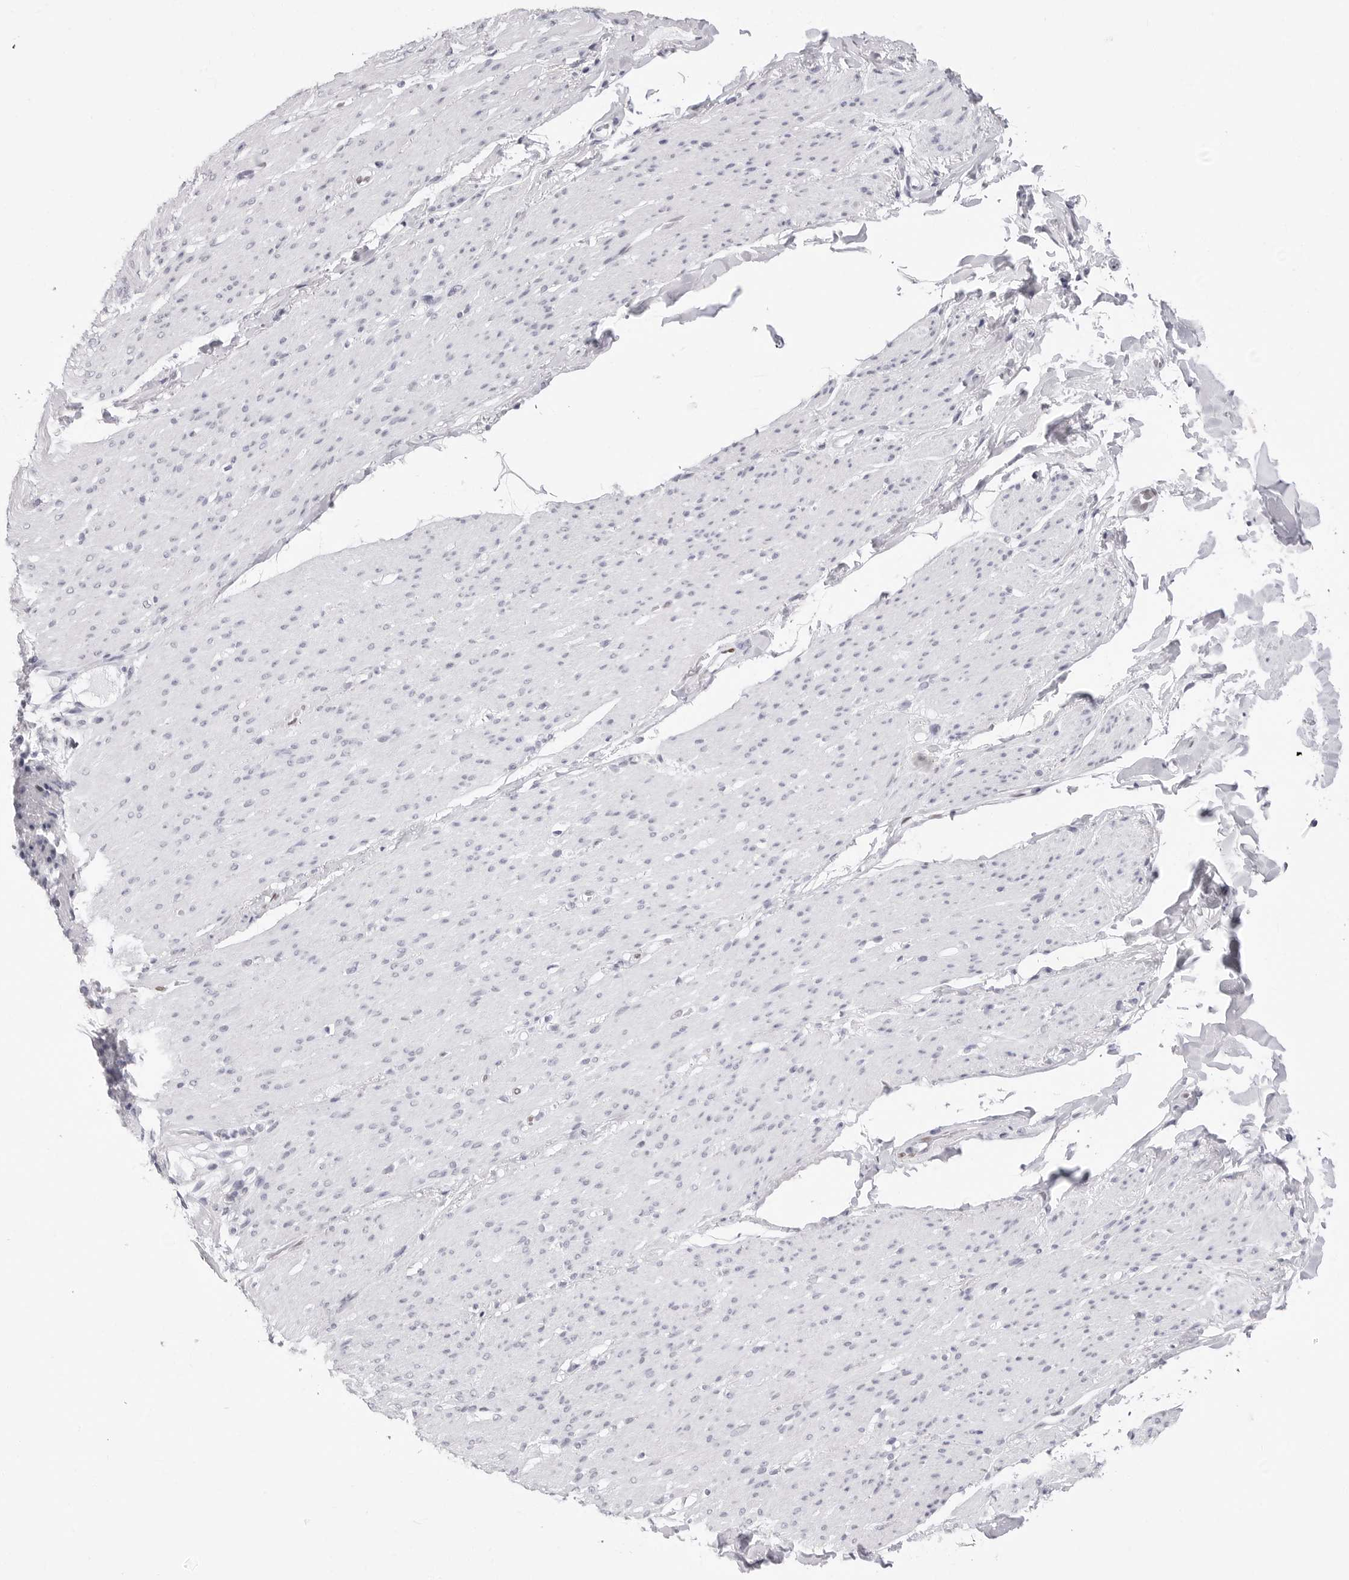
{"staining": {"intensity": "negative", "quantity": "none", "location": "none"}, "tissue": "smooth muscle", "cell_type": "Smooth muscle cells", "image_type": "normal", "snomed": [{"axis": "morphology", "description": "Normal tissue, NOS"}, {"axis": "topography", "description": "Colon"}, {"axis": "topography", "description": "Peripheral nerve tissue"}], "caption": "DAB immunohistochemical staining of unremarkable smooth muscle demonstrates no significant staining in smooth muscle cells.", "gene": "NASP", "patient": {"sex": "female", "age": 61}}